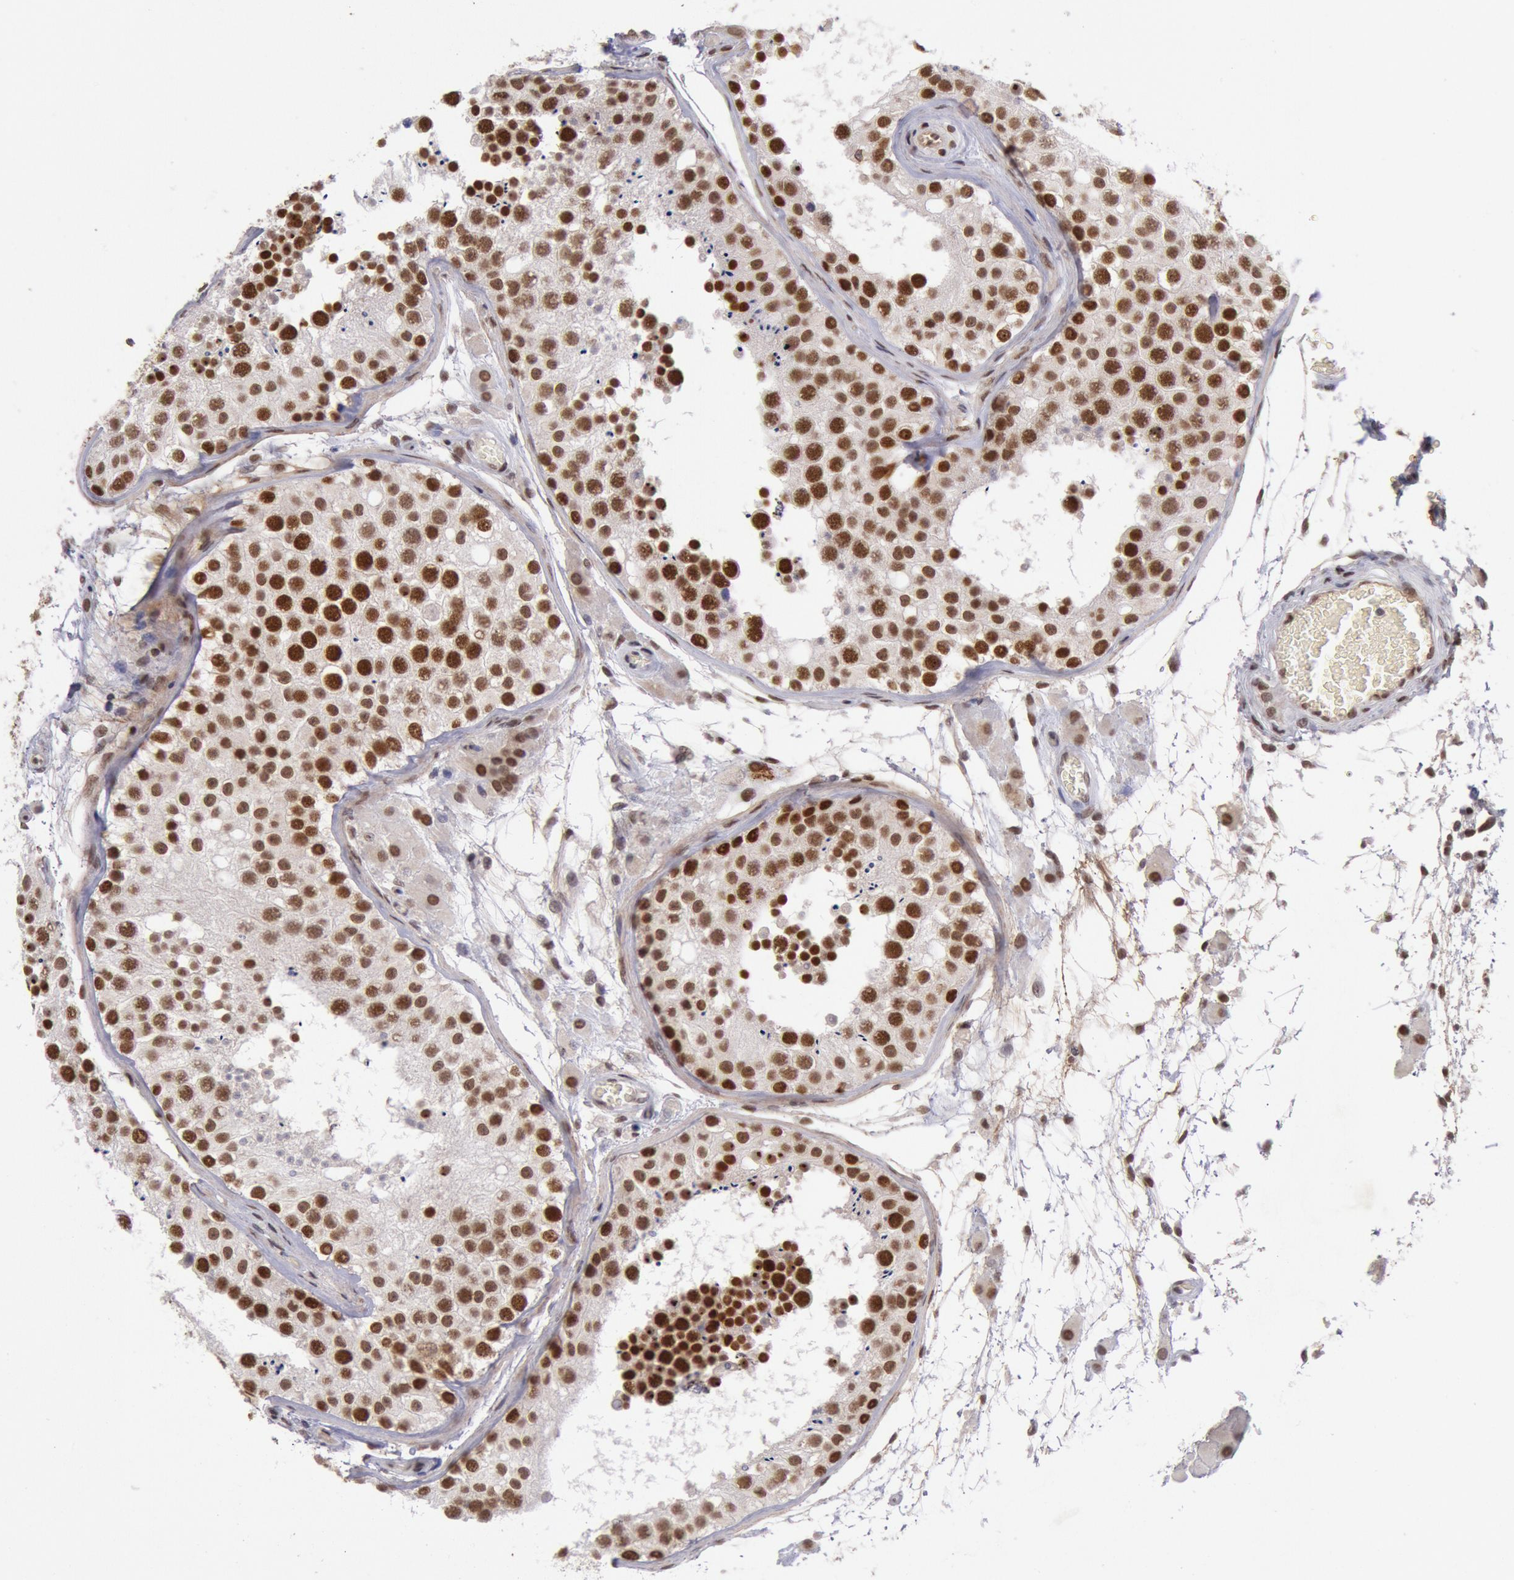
{"staining": {"intensity": "strong", "quantity": ">75%", "location": "nuclear"}, "tissue": "testis", "cell_type": "Cells in seminiferous ducts", "image_type": "normal", "snomed": [{"axis": "morphology", "description": "Normal tissue, NOS"}, {"axis": "topography", "description": "Testis"}], "caption": "Protein expression analysis of normal human testis reveals strong nuclear positivity in approximately >75% of cells in seminiferous ducts.", "gene": "CDKN2B", "patient": {"sex": "male", "age": 26}}